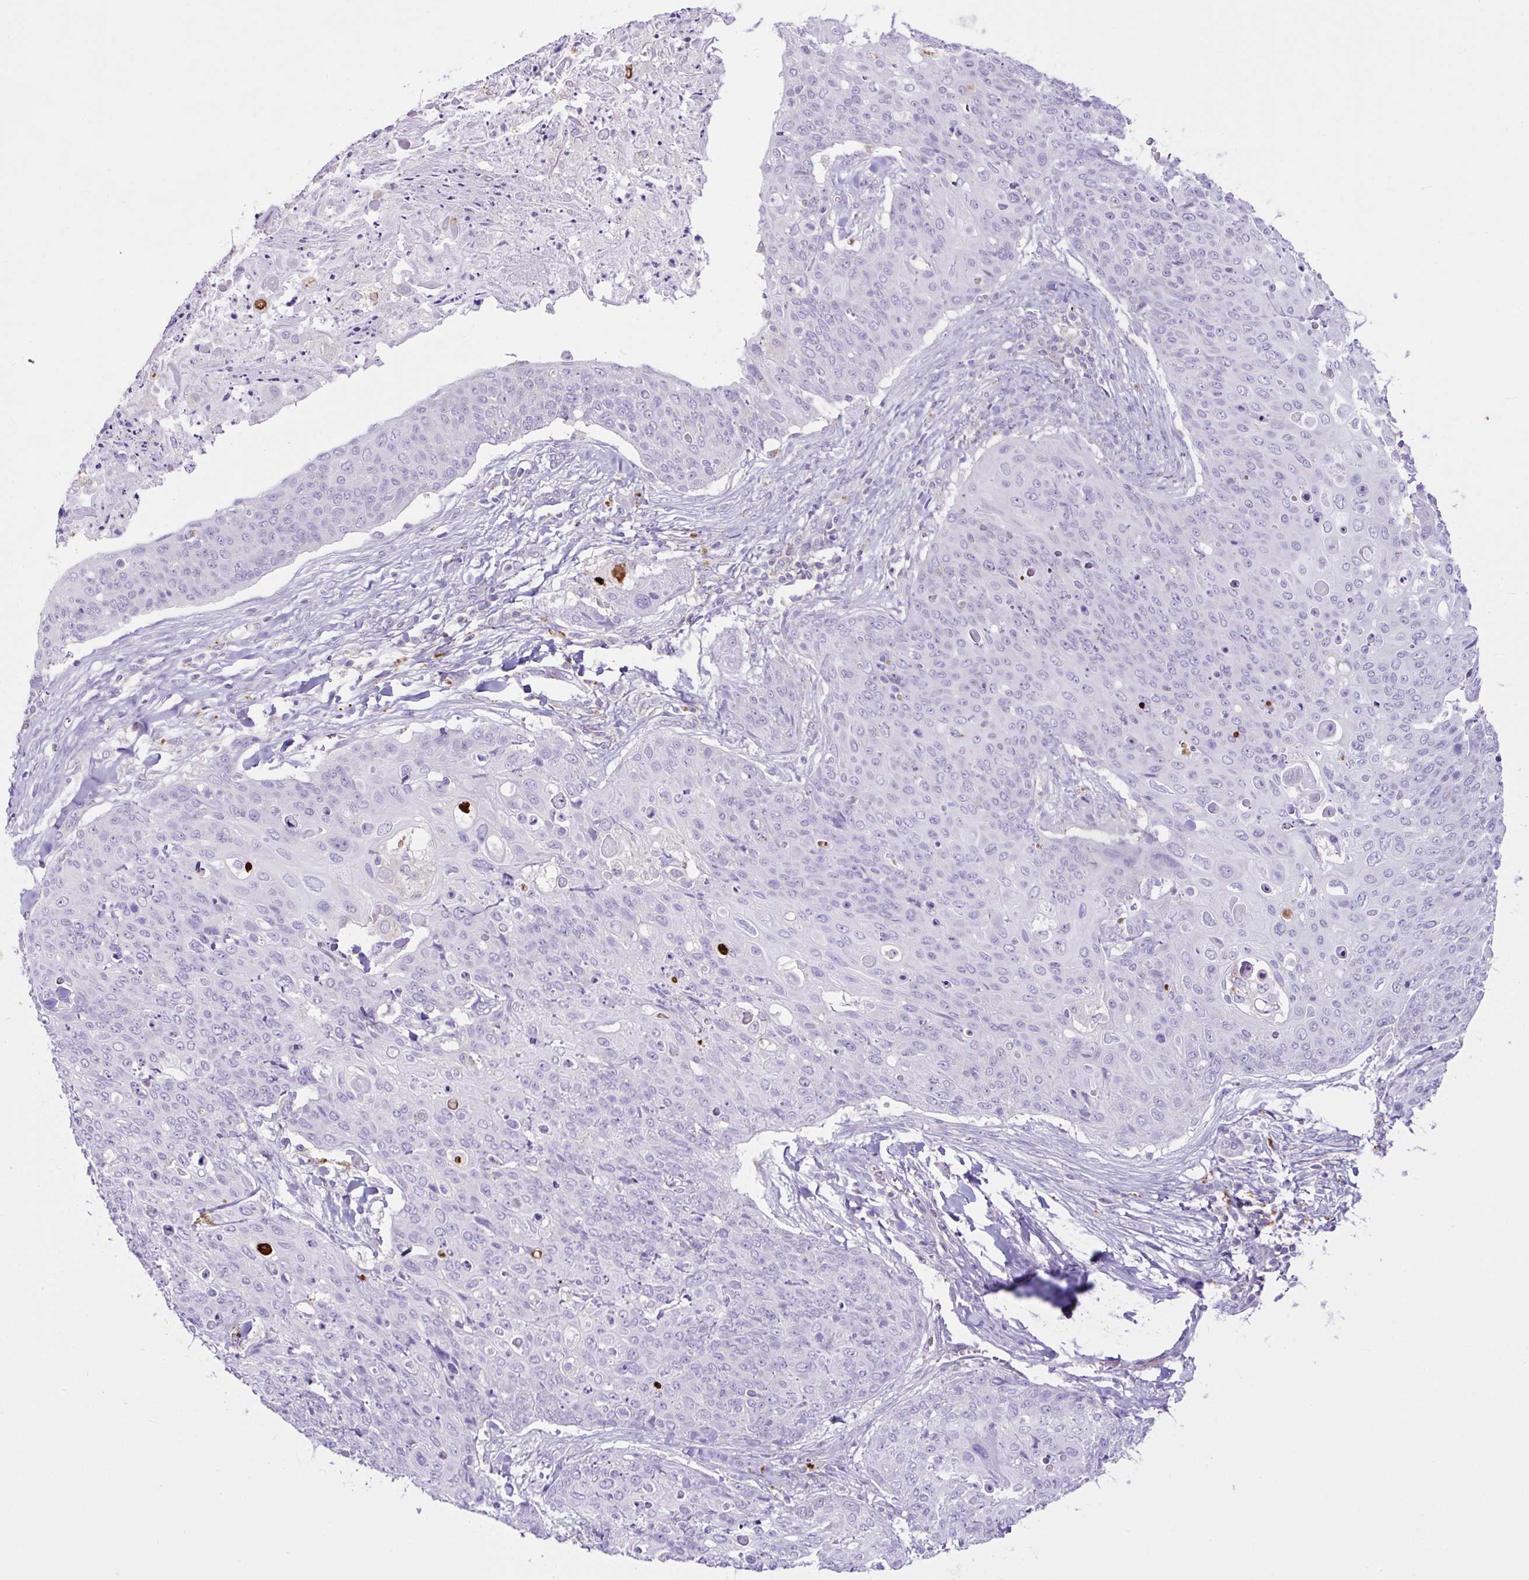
{"staining": {"intensity": "negative", "quantity": "none", "location": "none"}, "tissue": "skin cancer", "cell_type": "Tumor cells", "image_type": "cancer", "snomed": [{"axis": "morphology", "description": "Squamous cell carcinoma, NOS"}, {"axis": "topography", "description": "Skin"}, {"axis": "topography", "description": "Vulva"}], "caption": "DAB immunohistochemical staining of human squamous cell carcinoma (skin) displays no significant expression in tumor cells.", "gene": "D2HGDH", "patient": {"sex": "female", "age": 85}}